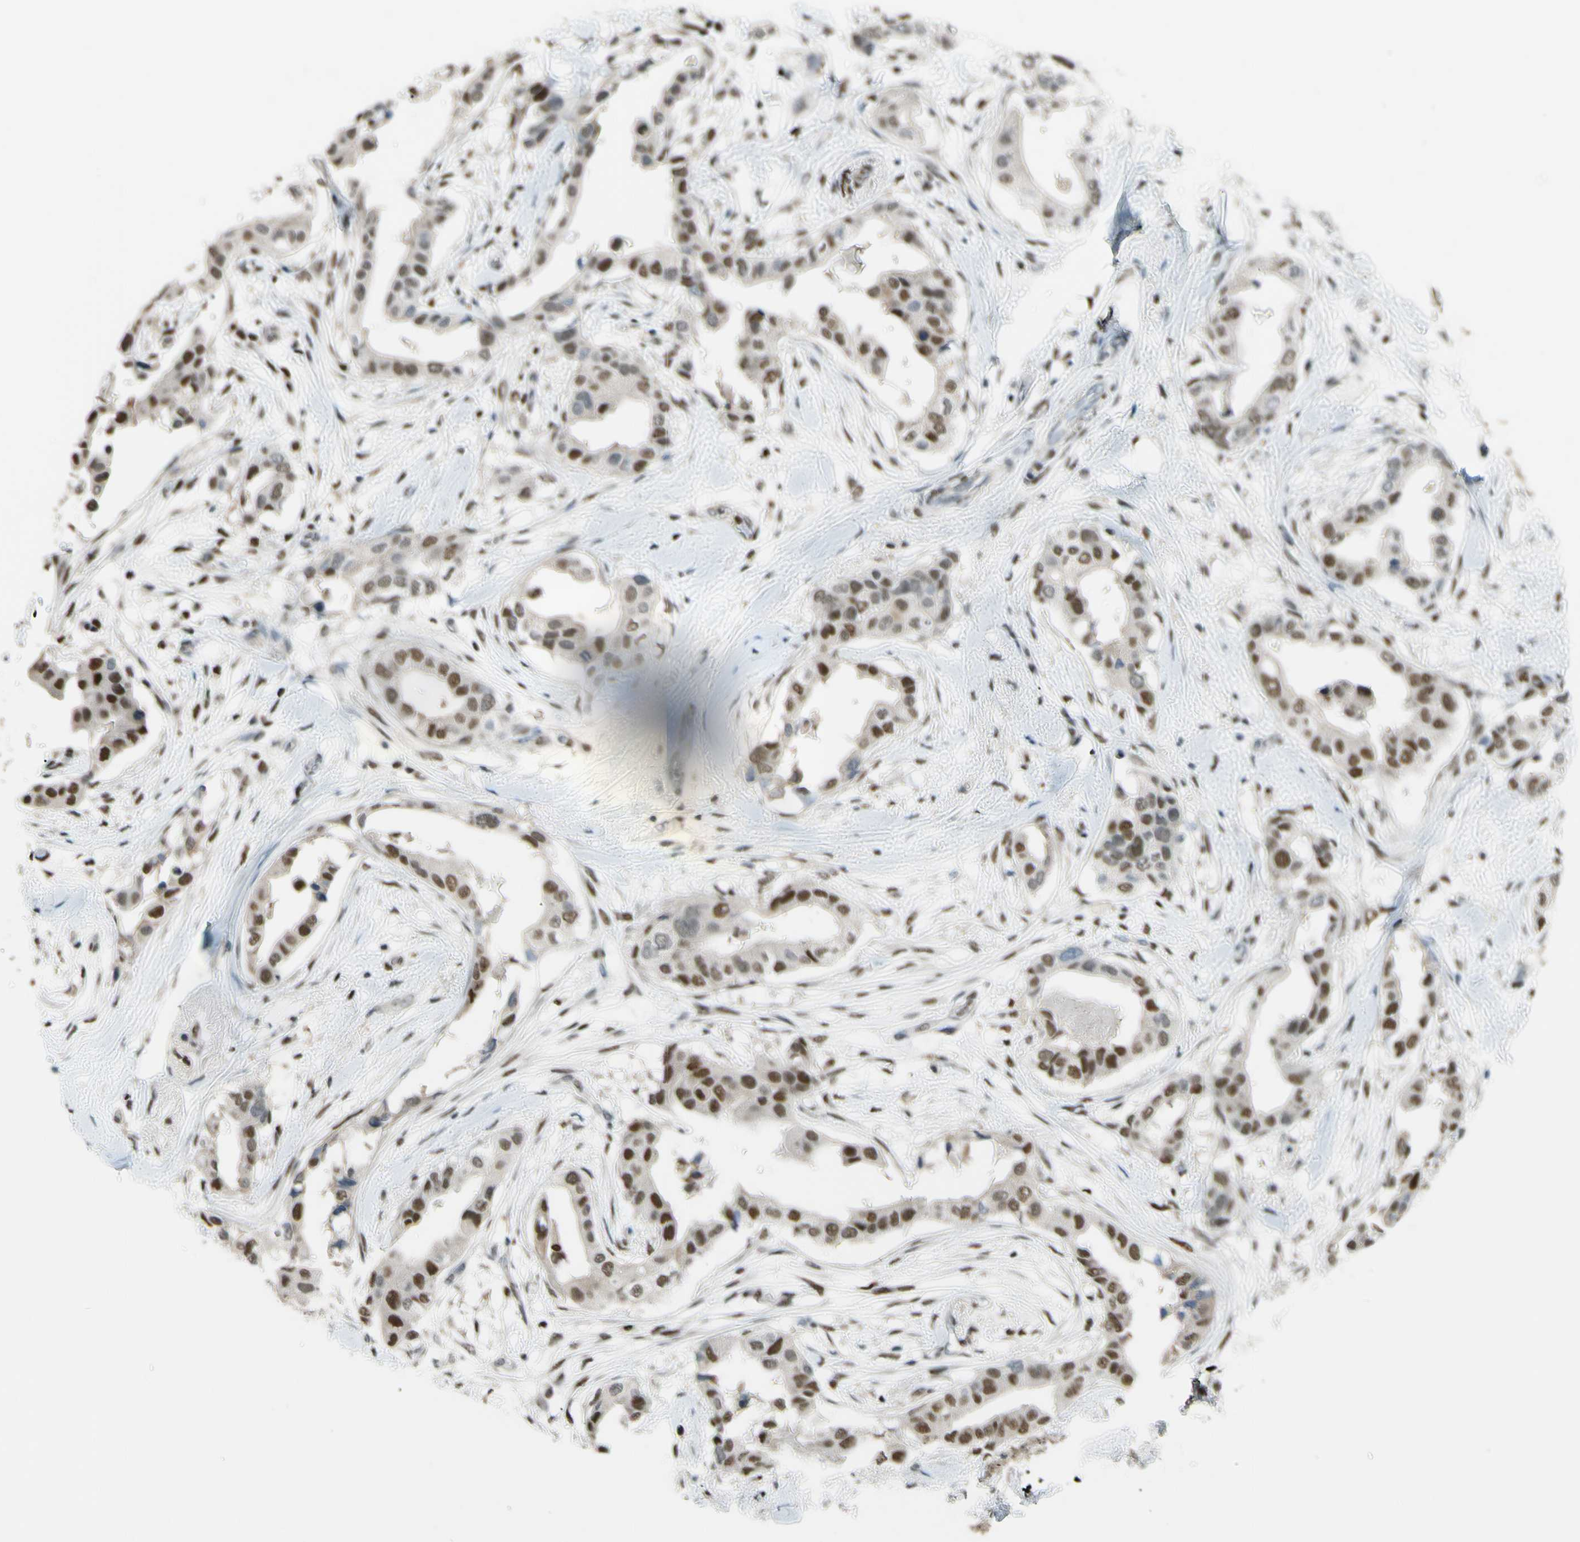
{"staining": {"intensity": "strong", "quantity": "25%-75%", "location": "cytoplasmic/membranous,nuclear"}, "tissue": "breast cancer", "cell_type": "Tumor cells", "image_type": "cancer", "snomed": [{"axis": "morphology", "description": "Duct carcinoma"}, {"axis": "topography", "description": "Breast"}], "caption": "Invasive ductal carcinoma (breast) was stained to show a protein in brown. There is high levels of strong cytoplasmic/membranous and nuclear expression in about 25%-75% of tumor cells. Nuclei are stained in blue.", "gene": "FKBP5", "patient": {"sex": "female", "age": 40}}